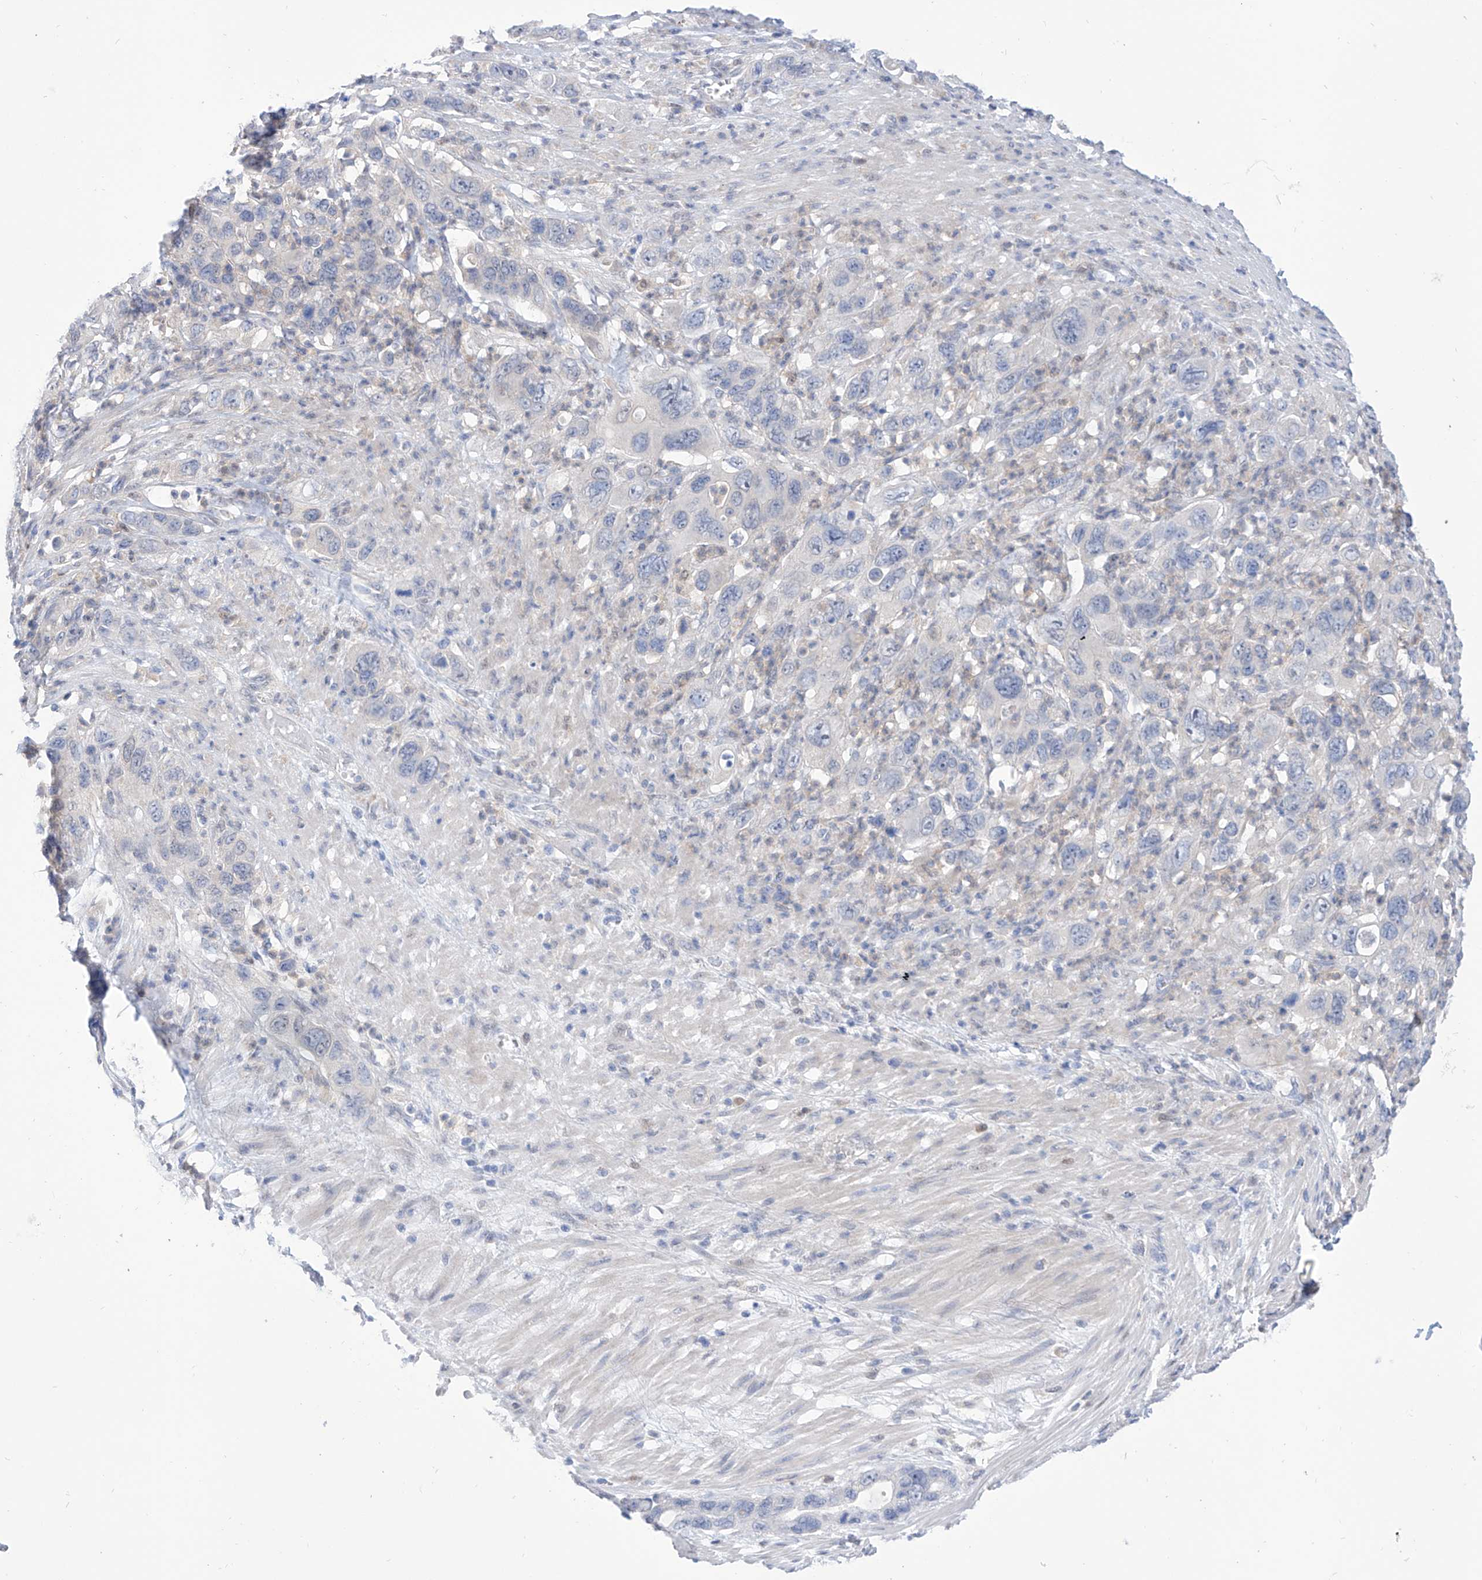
{"staining": {"intensity": "negative", "quantity": "none", "location": "none"}, "tissue": "pancreatic cancer", "cell_type": "Tumor cells", "image_type": "cancer", "snomed": [{"axis": "morphology", "description": "Adenocarcinoma, NOS"}, {"axis": "topography", "description": "Pancreas"}], "caption": "This is an immunohistochemistry histopathology image of human pancreatic cancer. There is no positivity in tumor cells.", "gene": "PDXK", "patient": {"sex": "female", "age": 71}}